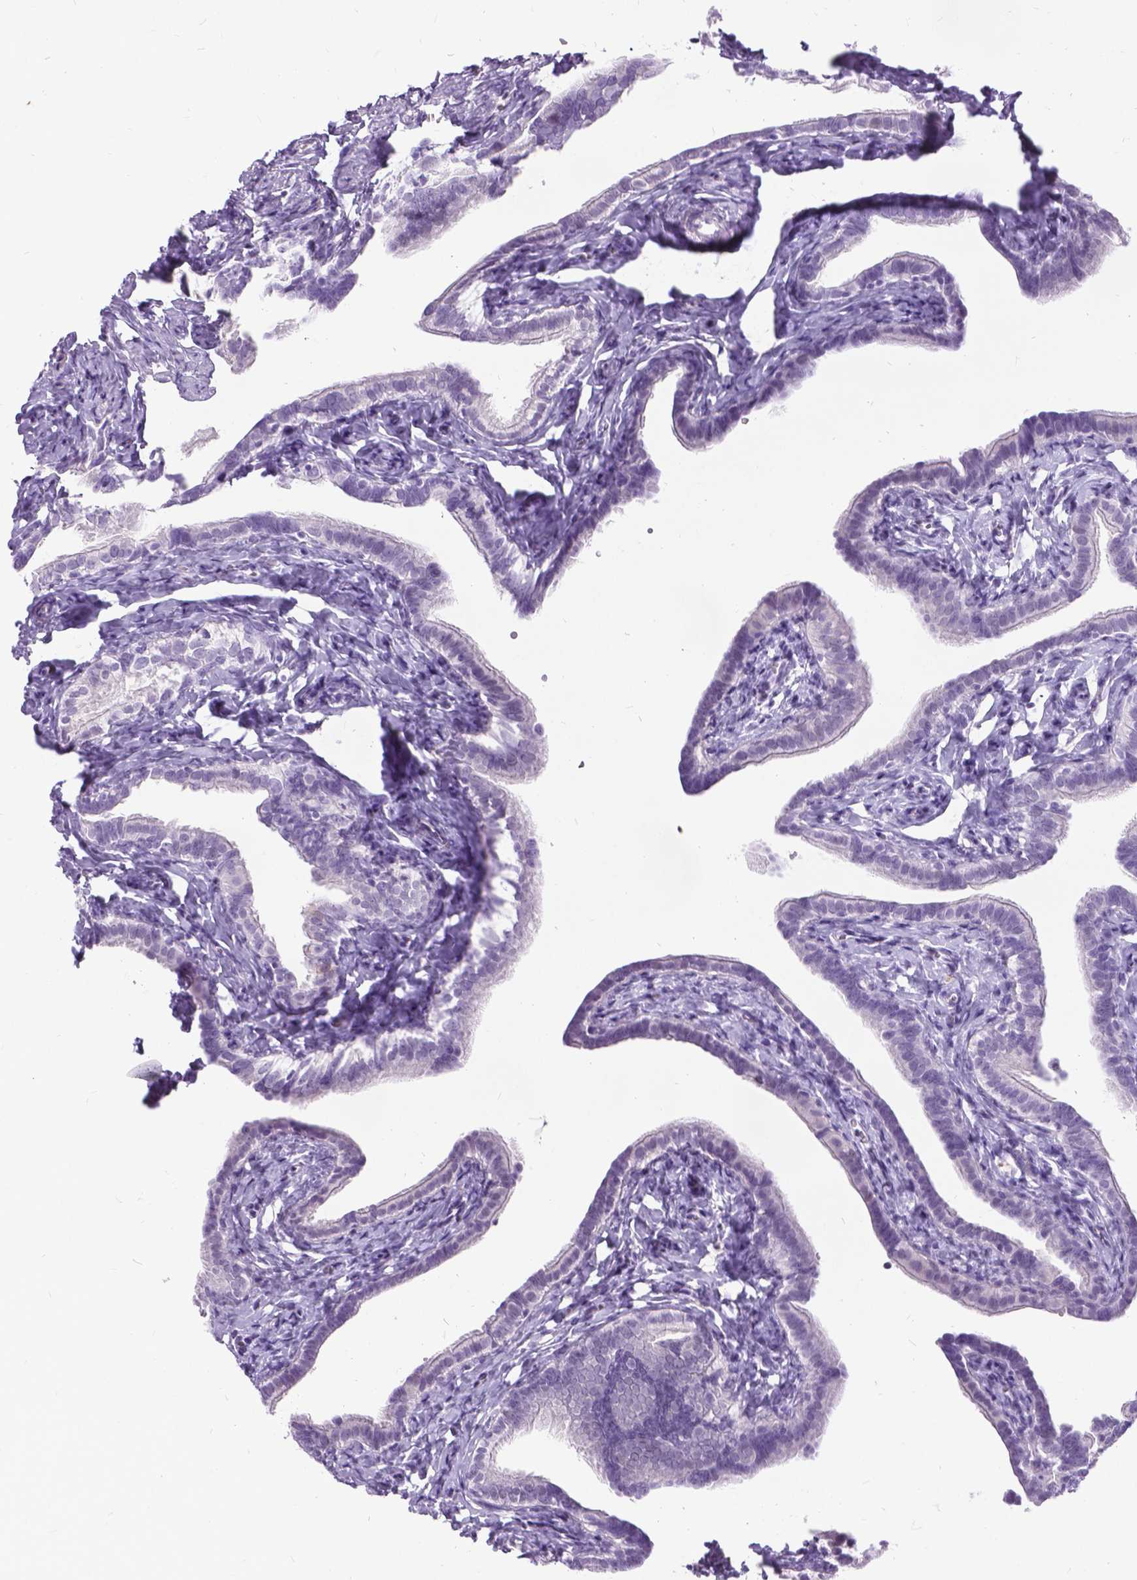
{"staining": {"intensity": "negative", "quantity": "none", "location": "none"}, "tissue": "fallopian tube", "cell_type": "Glandular cells", "image_type": "normal", "snomed": [{"axis": "morphology", "description": "Normal tissue, NOS"}, {"axis": "topography", "description": "Fallopian tube"}], "caption": "This is a micrograph of immunohistochemistry (IHC) staining of benign fallopian tube, which shows no expression in glandular cells.", "gene": "PROB1", "patient": {"sex": "female", "age": 41}}